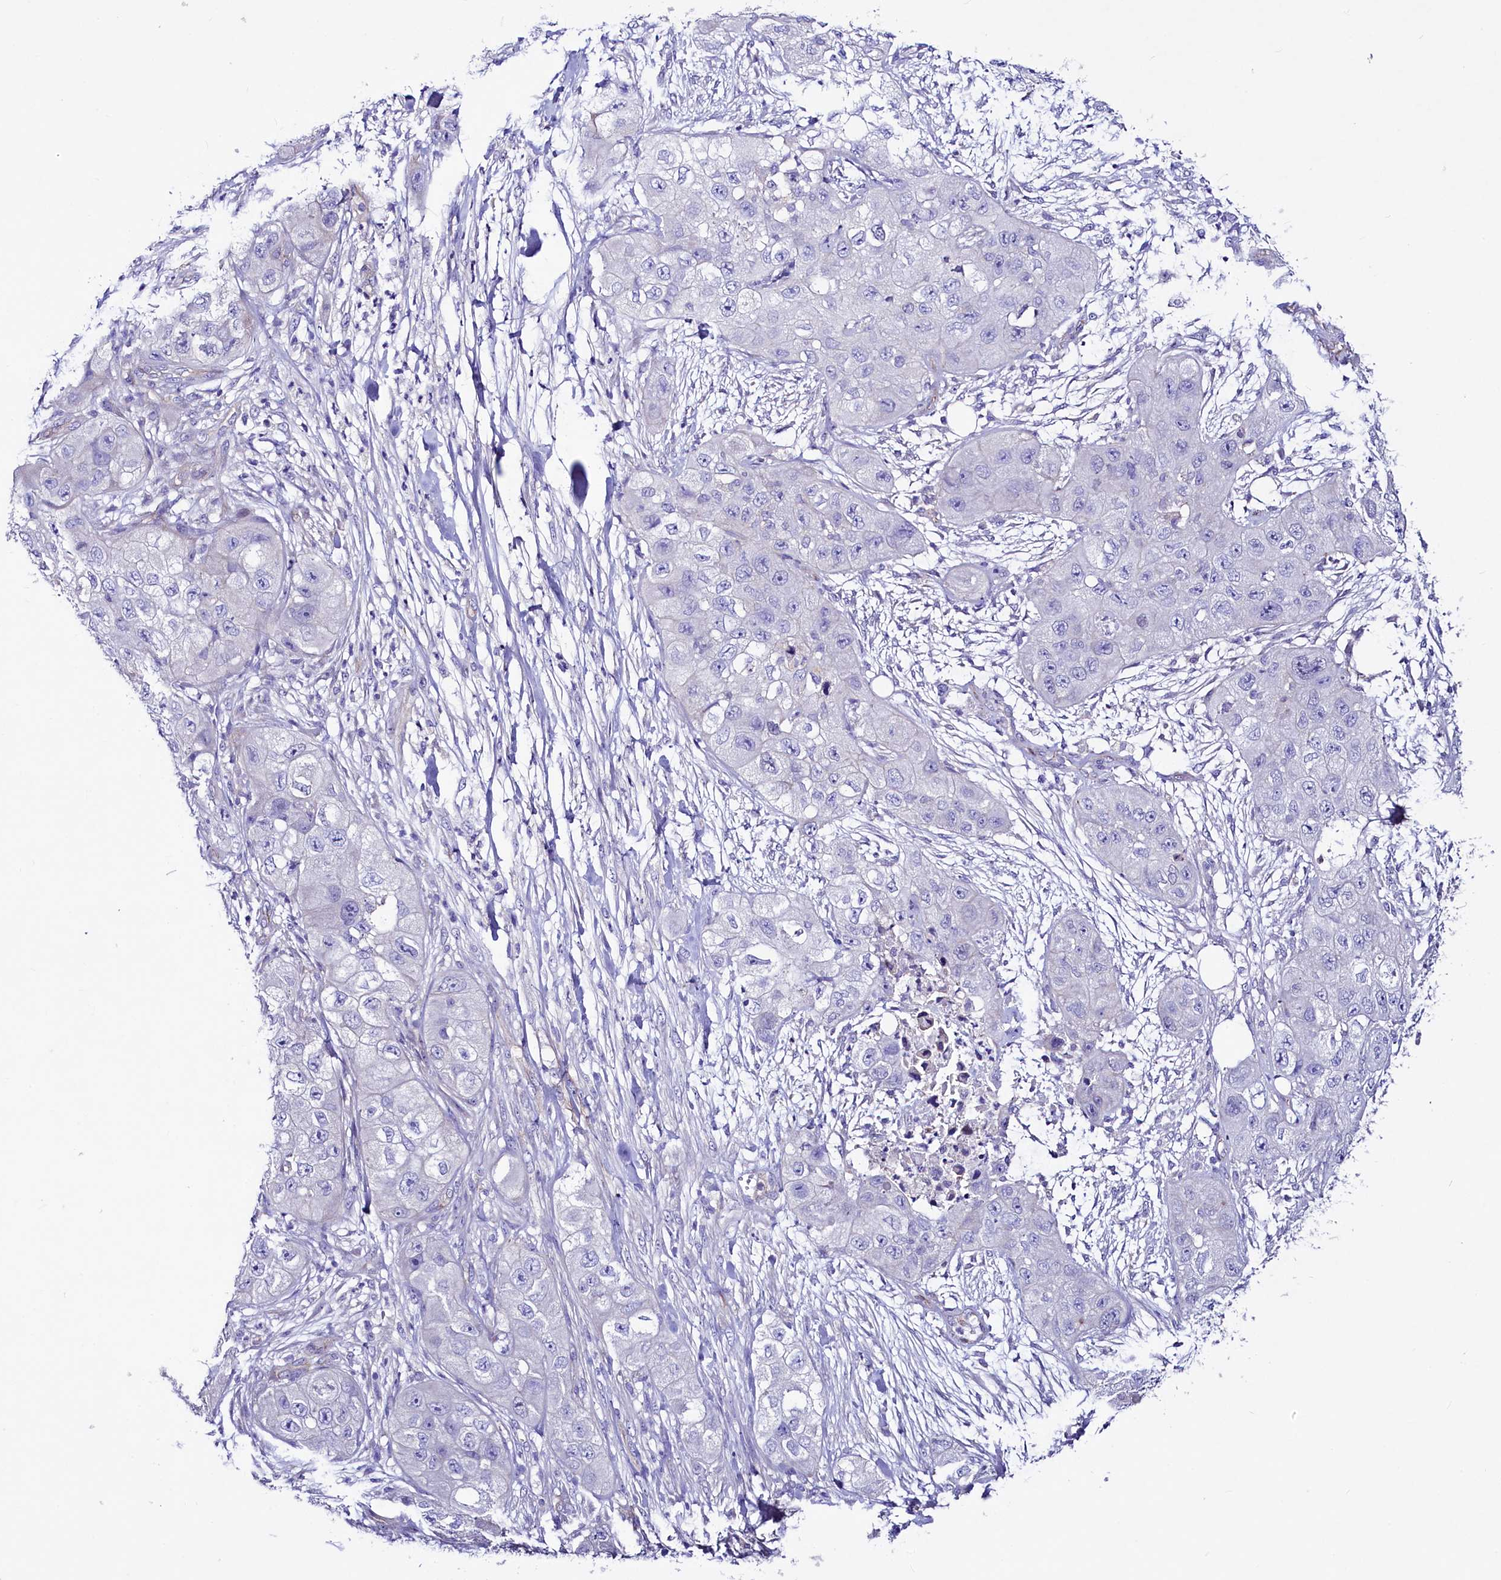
{"staining": {"intensity": "negative", "quantity": "none", "location": "none"}, "tissue": "skin cancer", "cell_type": "Tumor cells", "image_type": "cancer", "snomed": [{"axis": "morphology", "description": "Squamous cell carcinoma, NOS"}, {"axis": "topography", "description": "Skin"}, {"axis": "topography", "description": "Subcutis"}], "caption": "A high-resolution image shows immunohistochemistry (IHC) staining of skin cancer, which demonstrates no significant positivity in tumor cells. (Immunohistochemistry, brightfield microscopy, high magnification).", "gene": "SLF1", "patient": {"sex": "male", "age": 73}}